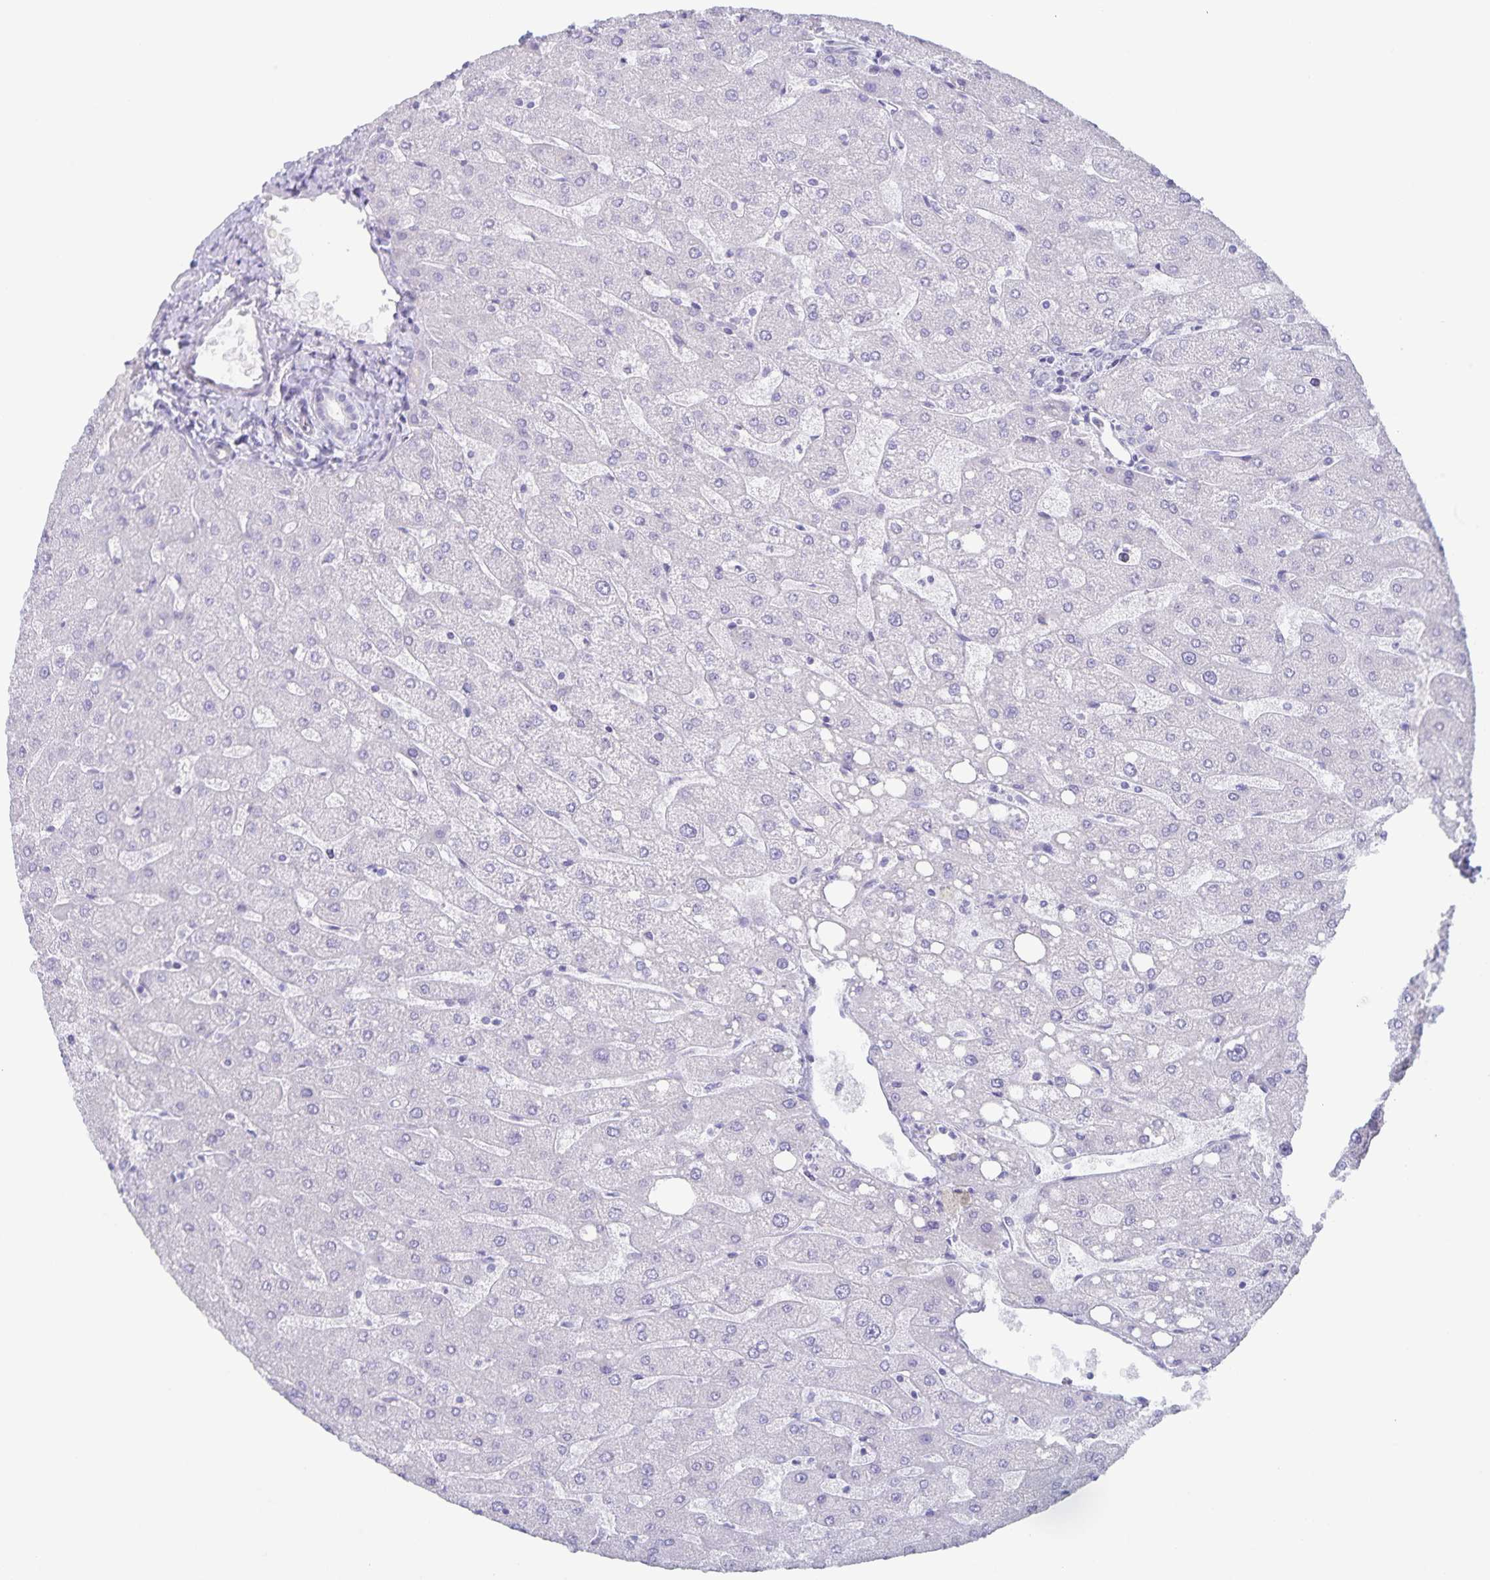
{"staining": {"intensity": "negative", "quantity": "none", "location": "none"}, "tissue": "liver", "cell_type": "Cholangiocytes", "image_type": "normal", "snomed": [{"axis": "morphology", "description": "Normal tissue, NOS"}, {"axis": "topography", "description": "Liver"}], "caption": "Immunohistochemistry (IHC) photomicrograph of normal liver: liver stained with DAB demonstrates no significant protein staining in cholangiocytes. (DAB (3,3'-diaminobenzidine) immunohistochemistry with hematoxylin counter stain).", "gene": "AQP4", "patient": {"sex": "male", "age": 67}}